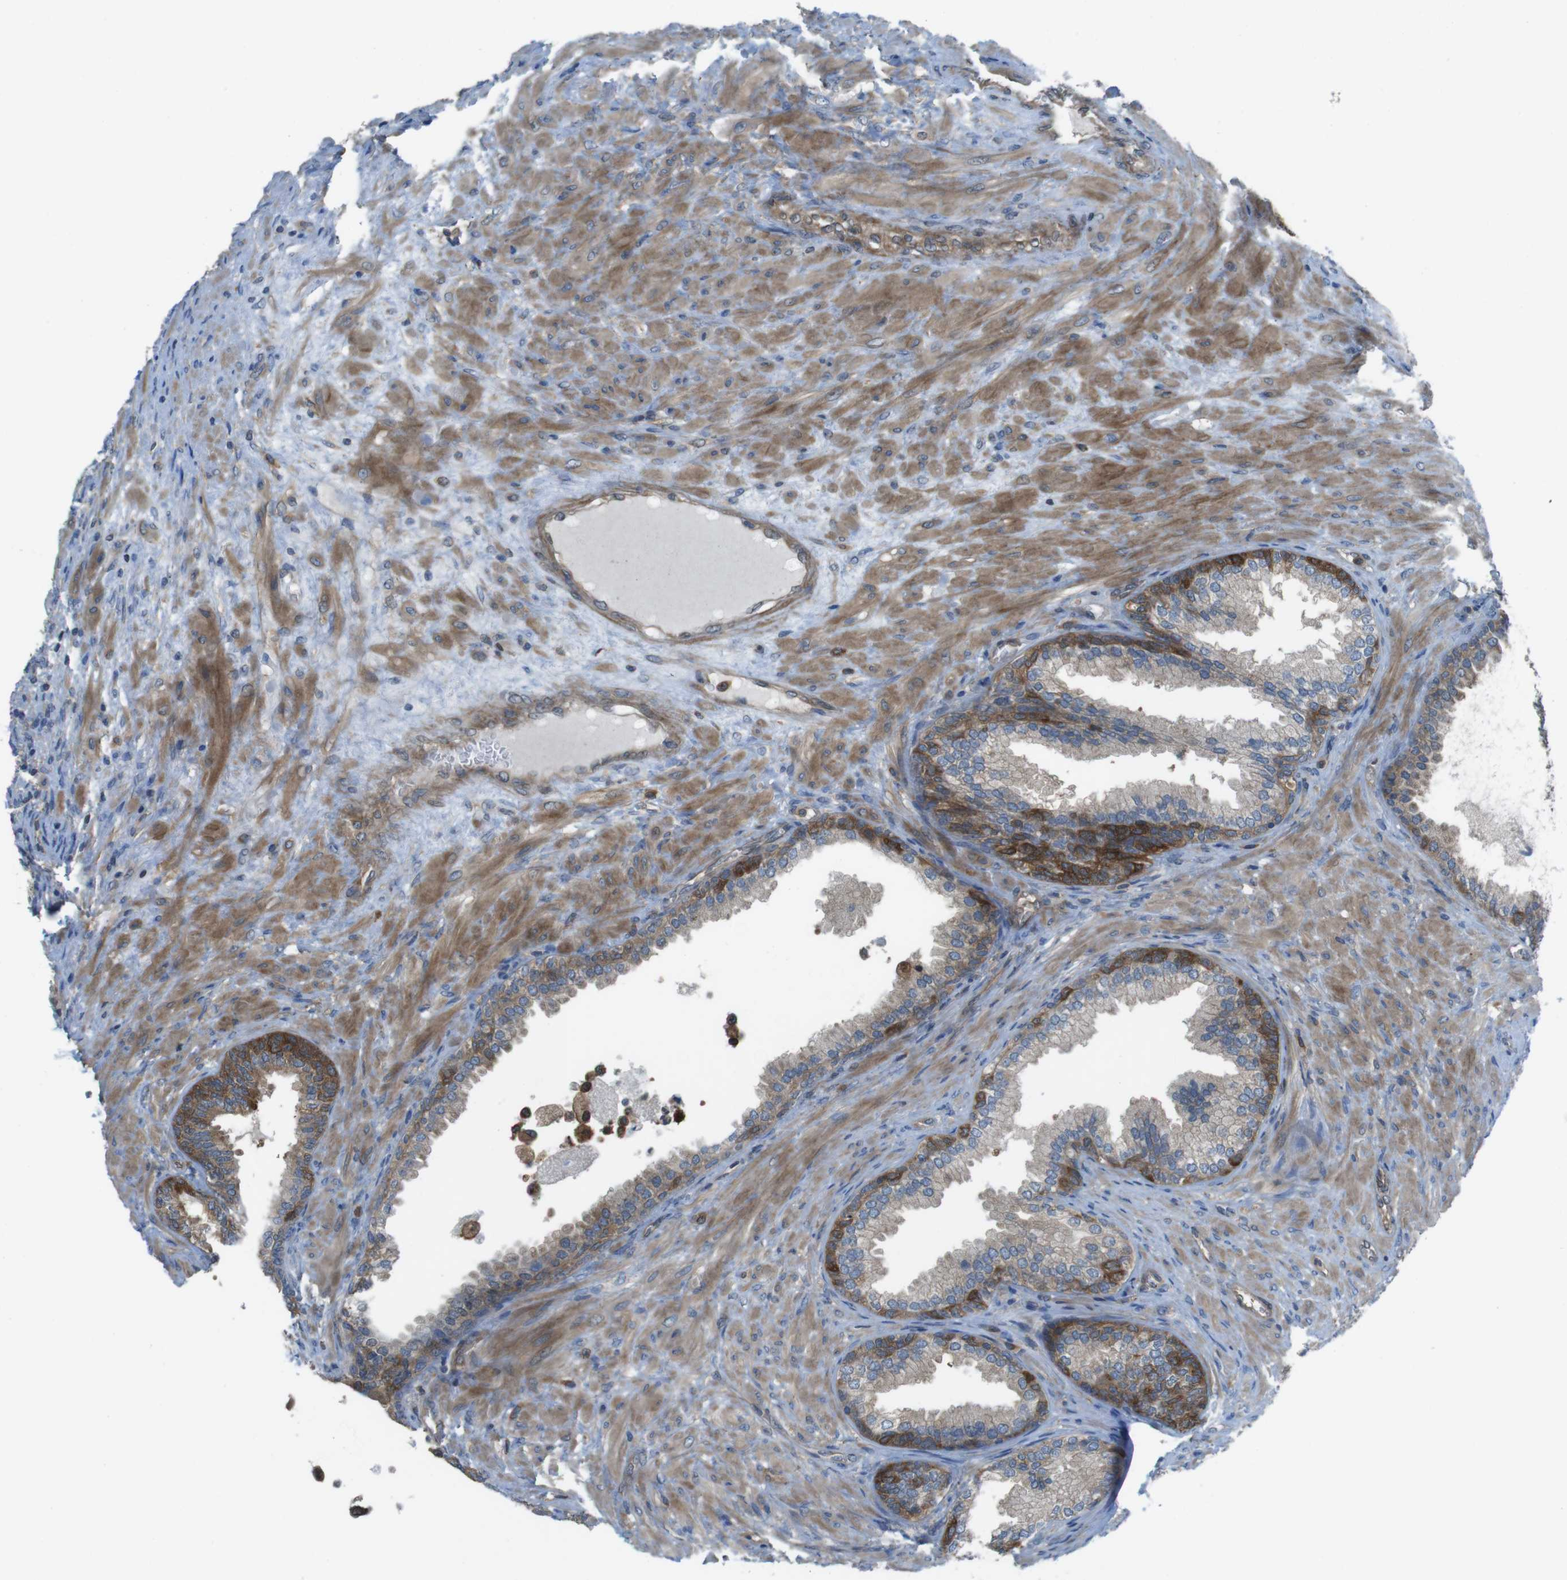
{"staining": {"intensity": "strong", "quantity": "<25%", "location": "cytoplasmic/membranous"}, "tissue": "prostate", "cell_type": "Glandular cells", "image_type": "normal", "snomed": [{"axis": "morphology", "description": "Normal tissue, NOS"}, {"axis": "topography", "description": "Prostate"}], "caption": "A photomicrograph showing strong cytoplasmic/membranous expression in about <25% of glandular cells in unremarkable prostate, as visualized by brown immunohistochemical staining.", "gene": "MTHFD1L", "patient": {"sex": "male", "age": 76}}